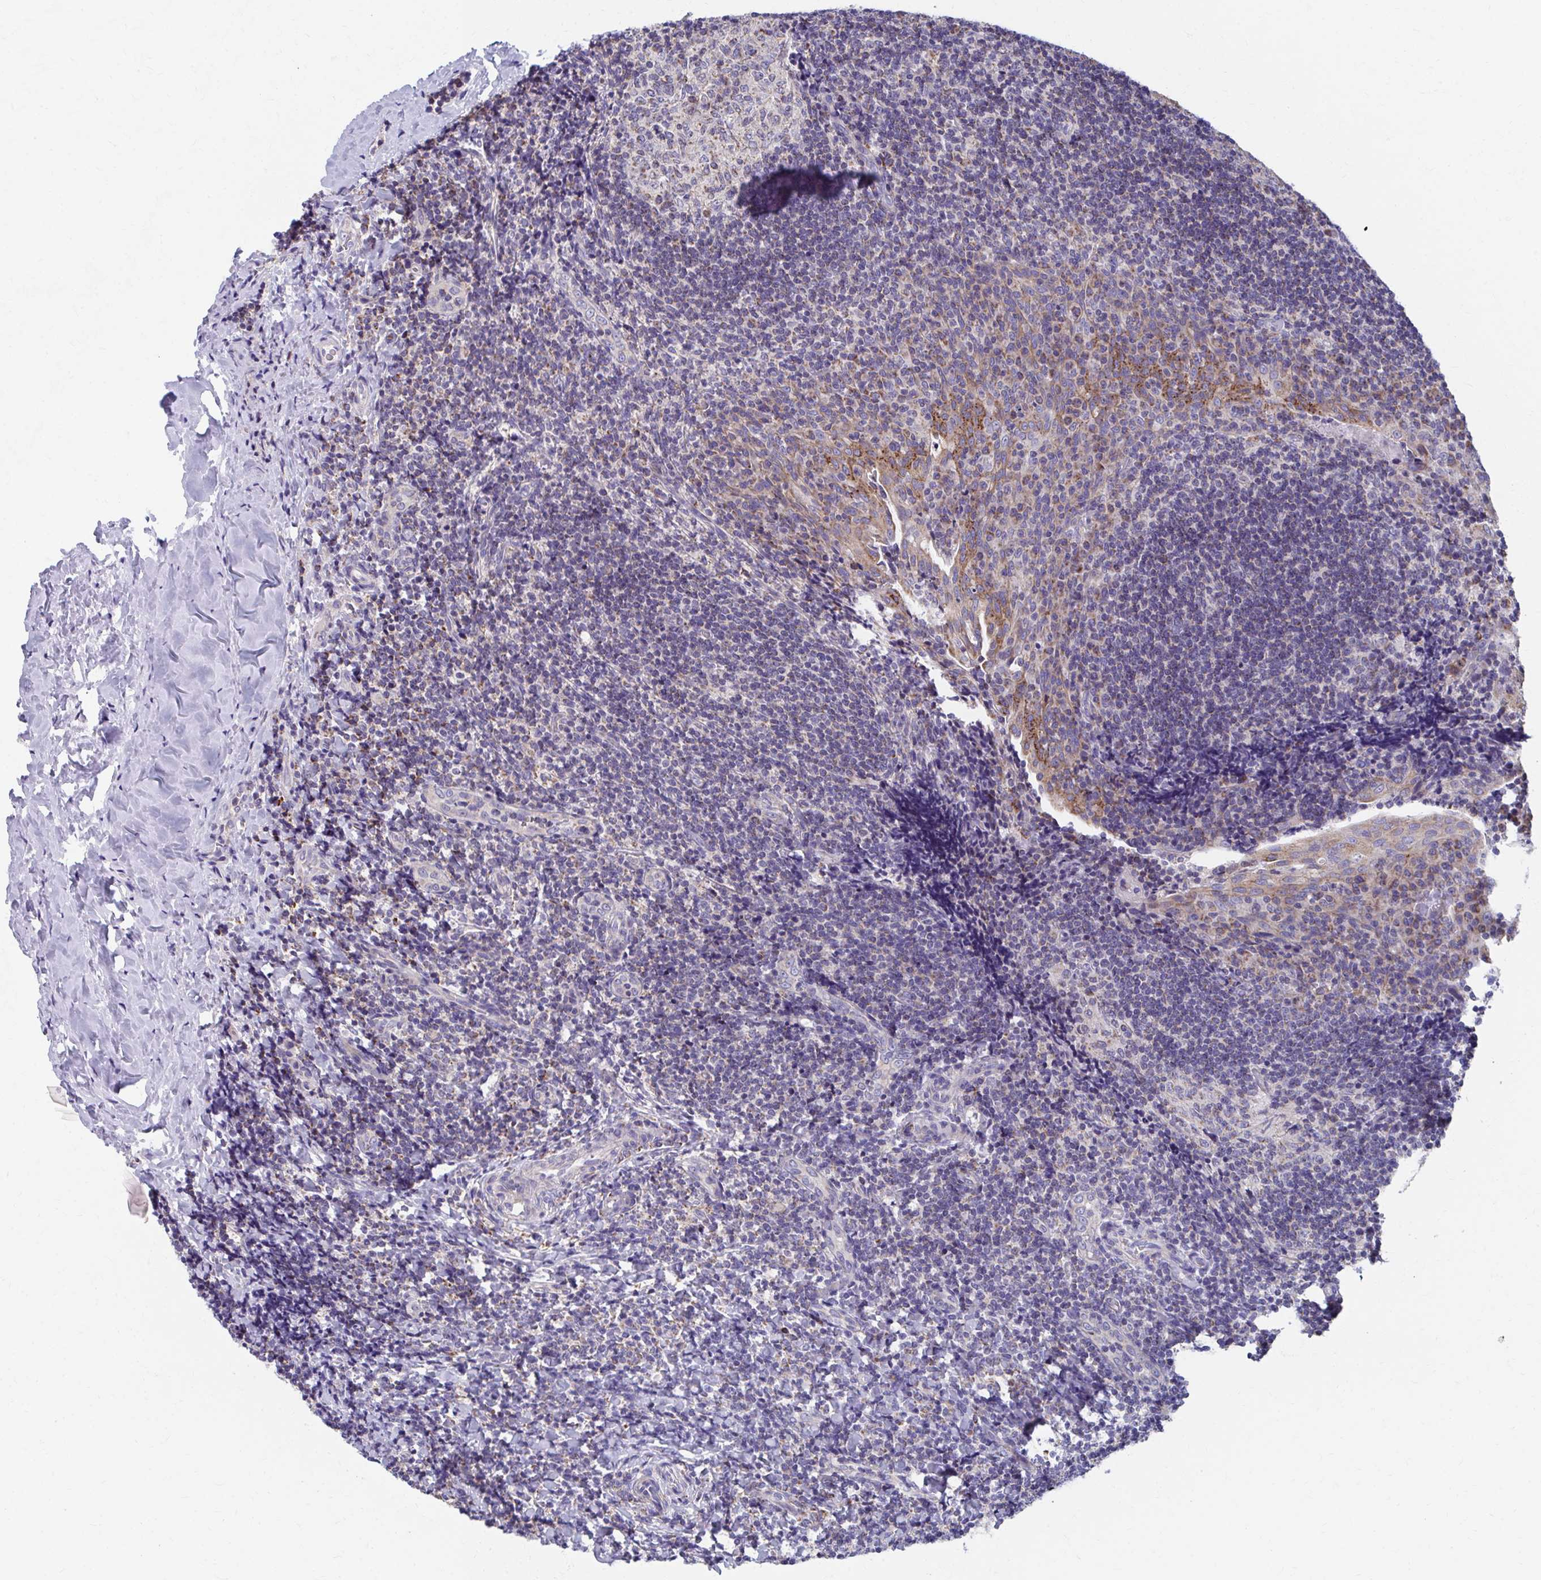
{"staining": {"intensity": "weak", "quantity": "<25%", "location": "cytoplasmic/membranous"}, "tissue": "tonsil", "cell_type": "Germinal center cells", "image_type": "normal", "snomed": [{"axis": "morphology", "description": "Normal tissue, NOS"}, {"axis": "topography", "description": "Tonsil"}], "caption": "Germinal center cells show no significant protein expression in unremarkable tonsil. (Immunohistochemistry (ihc), brightfield microscopy, high magnification).", "gene": "RCC1L", "patient": {"sex": "male", "age": 17}}